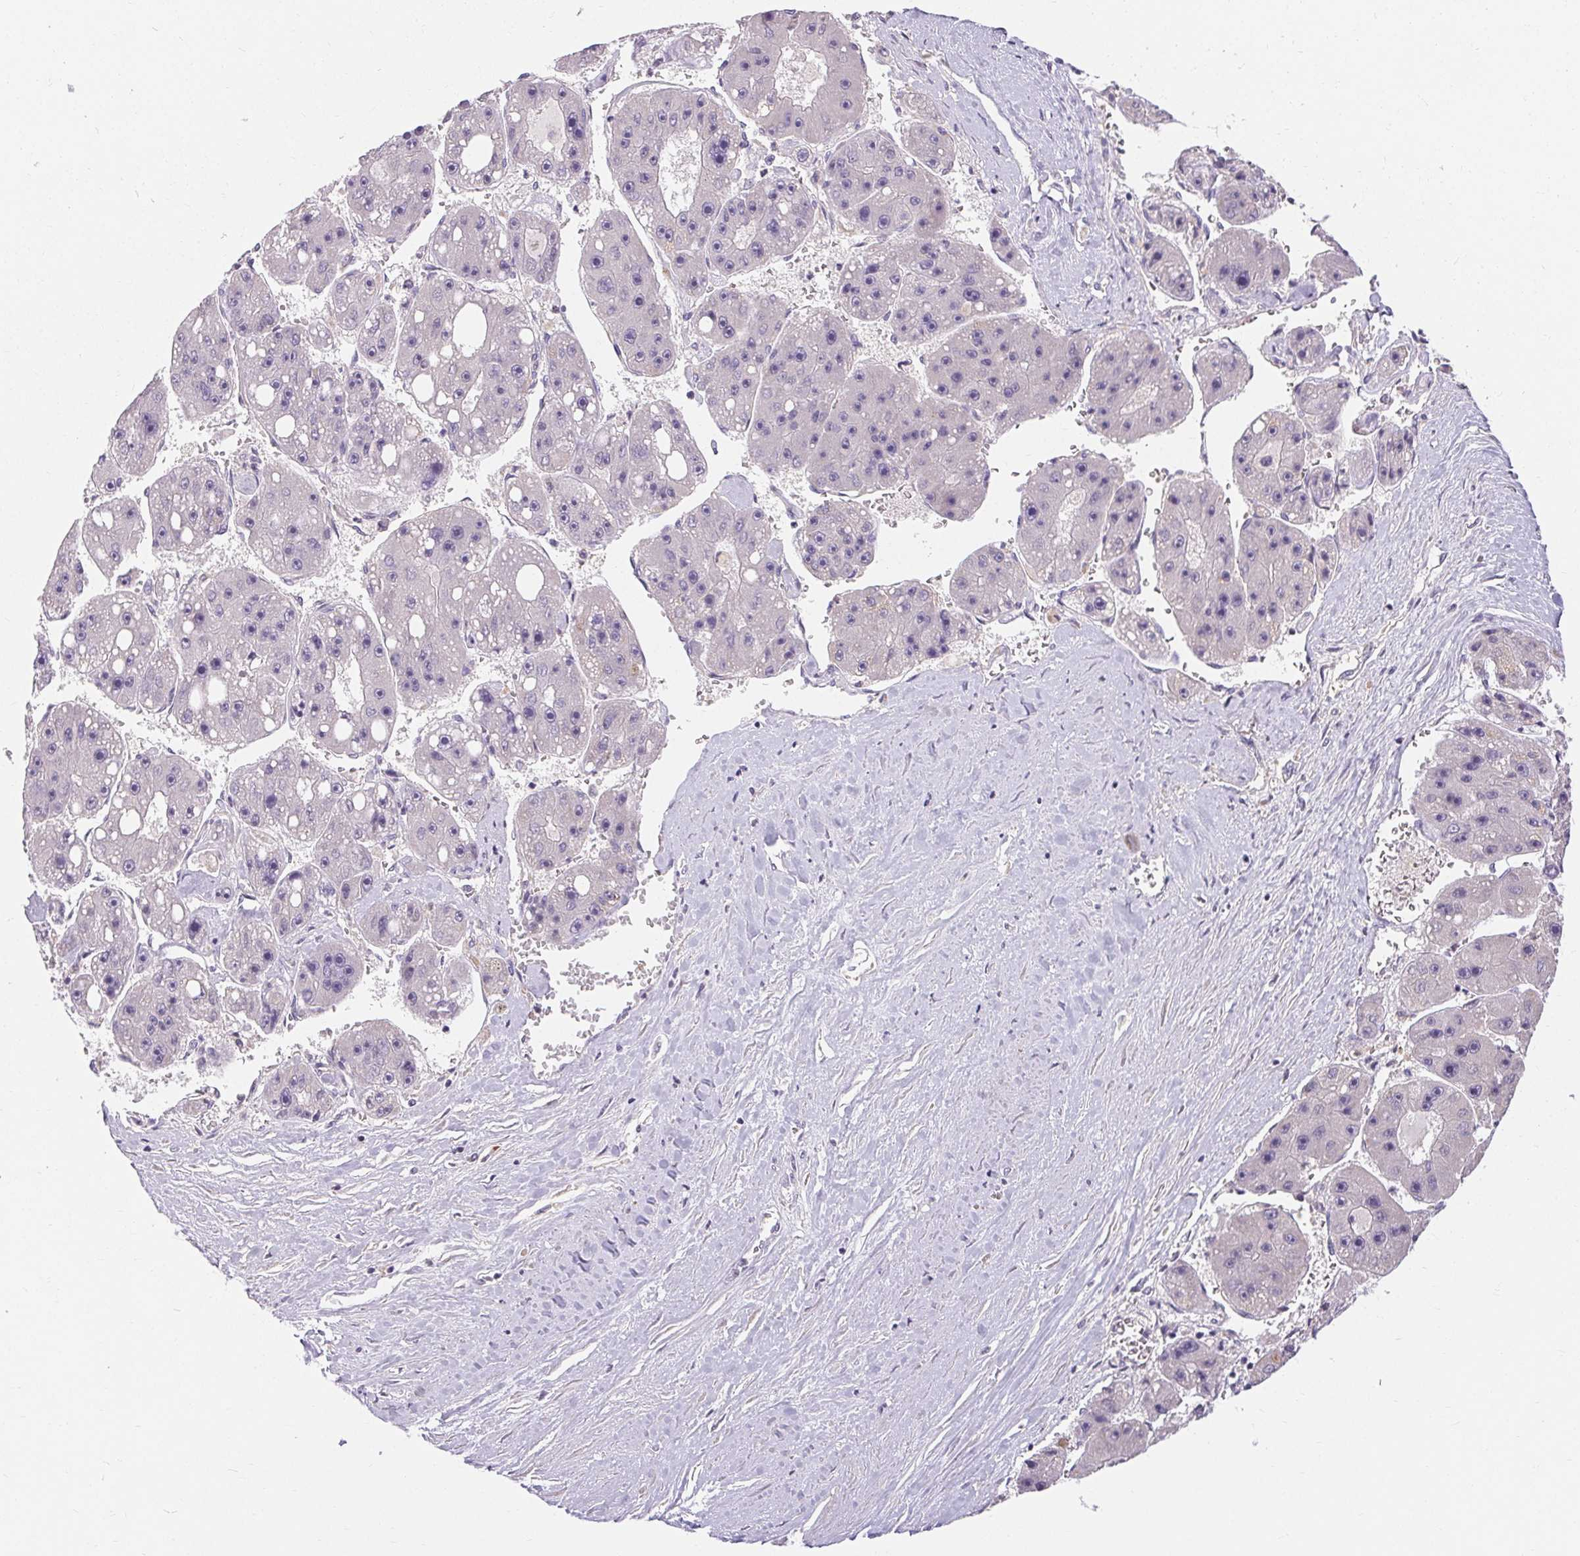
{"staining": {"intensity": "negative", "quantity": "none", "location": "none"}, "tissue": "liver cancer", "cell_type": "Tumor cells", "image_type": "cancer", "snomed": [{"axis": "morphology", "description": "Carcinoma, Hepatocellular, NOS"}, {"axis": "topography", "description": "Liver"}], "caption": "Micrograph shows no protein staining in tumor cells of liver cancer tissue.", "gene": "TMEM52B", "patient": {"sex": "female", "age": 61}}